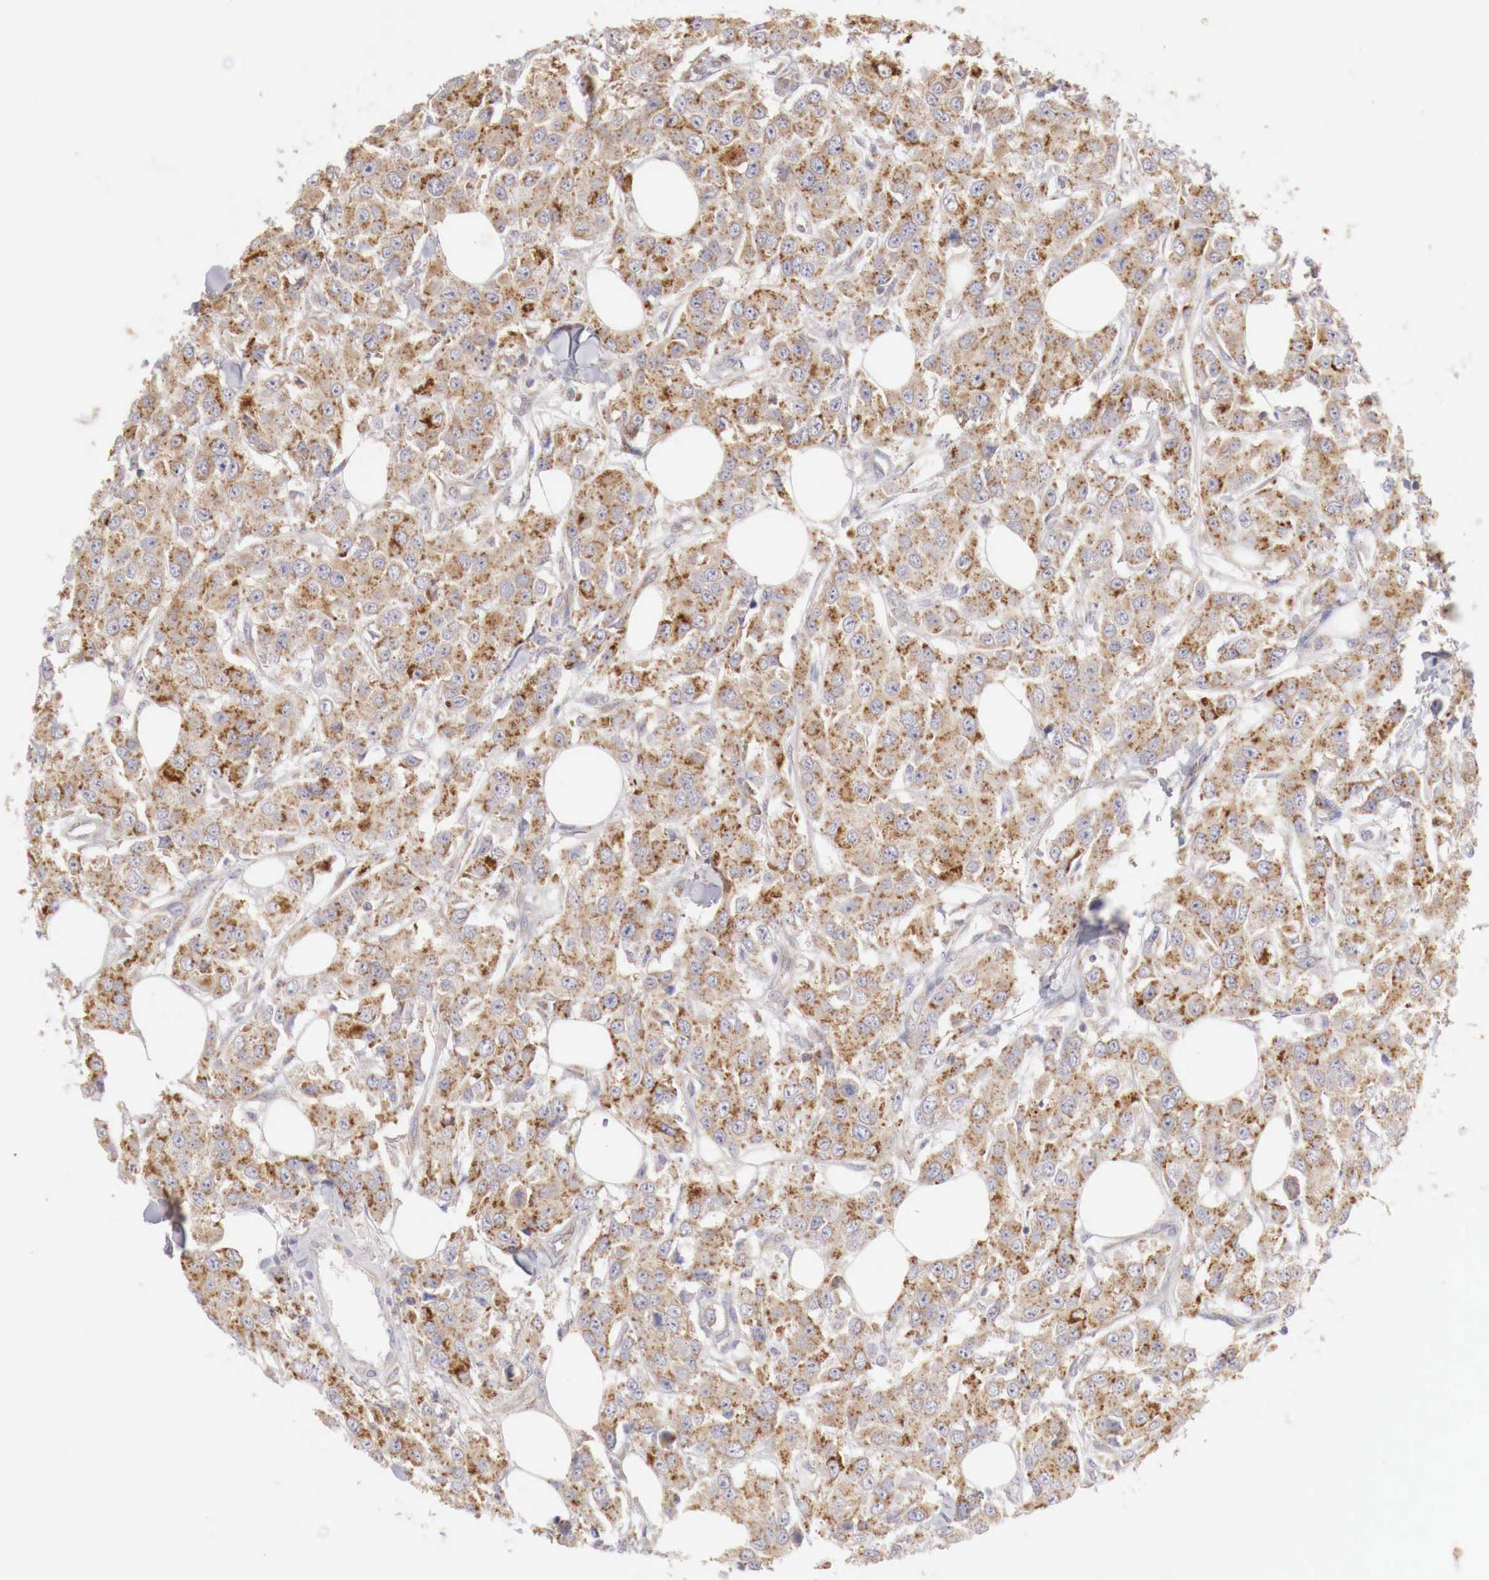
{"staining": {"intensity": "moderate", "quantity": ">75%", "location": "cytoplasmic/membranous"}, "tissue": "breast cancer", "cell_type": "Tumor cells", "image_type": "cancer", "snomed": [{"axis": "morphology", "description": "Duct carcinoma"}, {"axis": "topography", "description": "Breast"}], "caption": "Immunohistochemistry (IHC) of human breast infiltrating ductal carcinoma reveals medium levels of moderate cytoplasmic/membranous positivity in about >75% of tumor cells.", "gene": "NSDHL", "patient": {"sex": "female", "age": 58}}